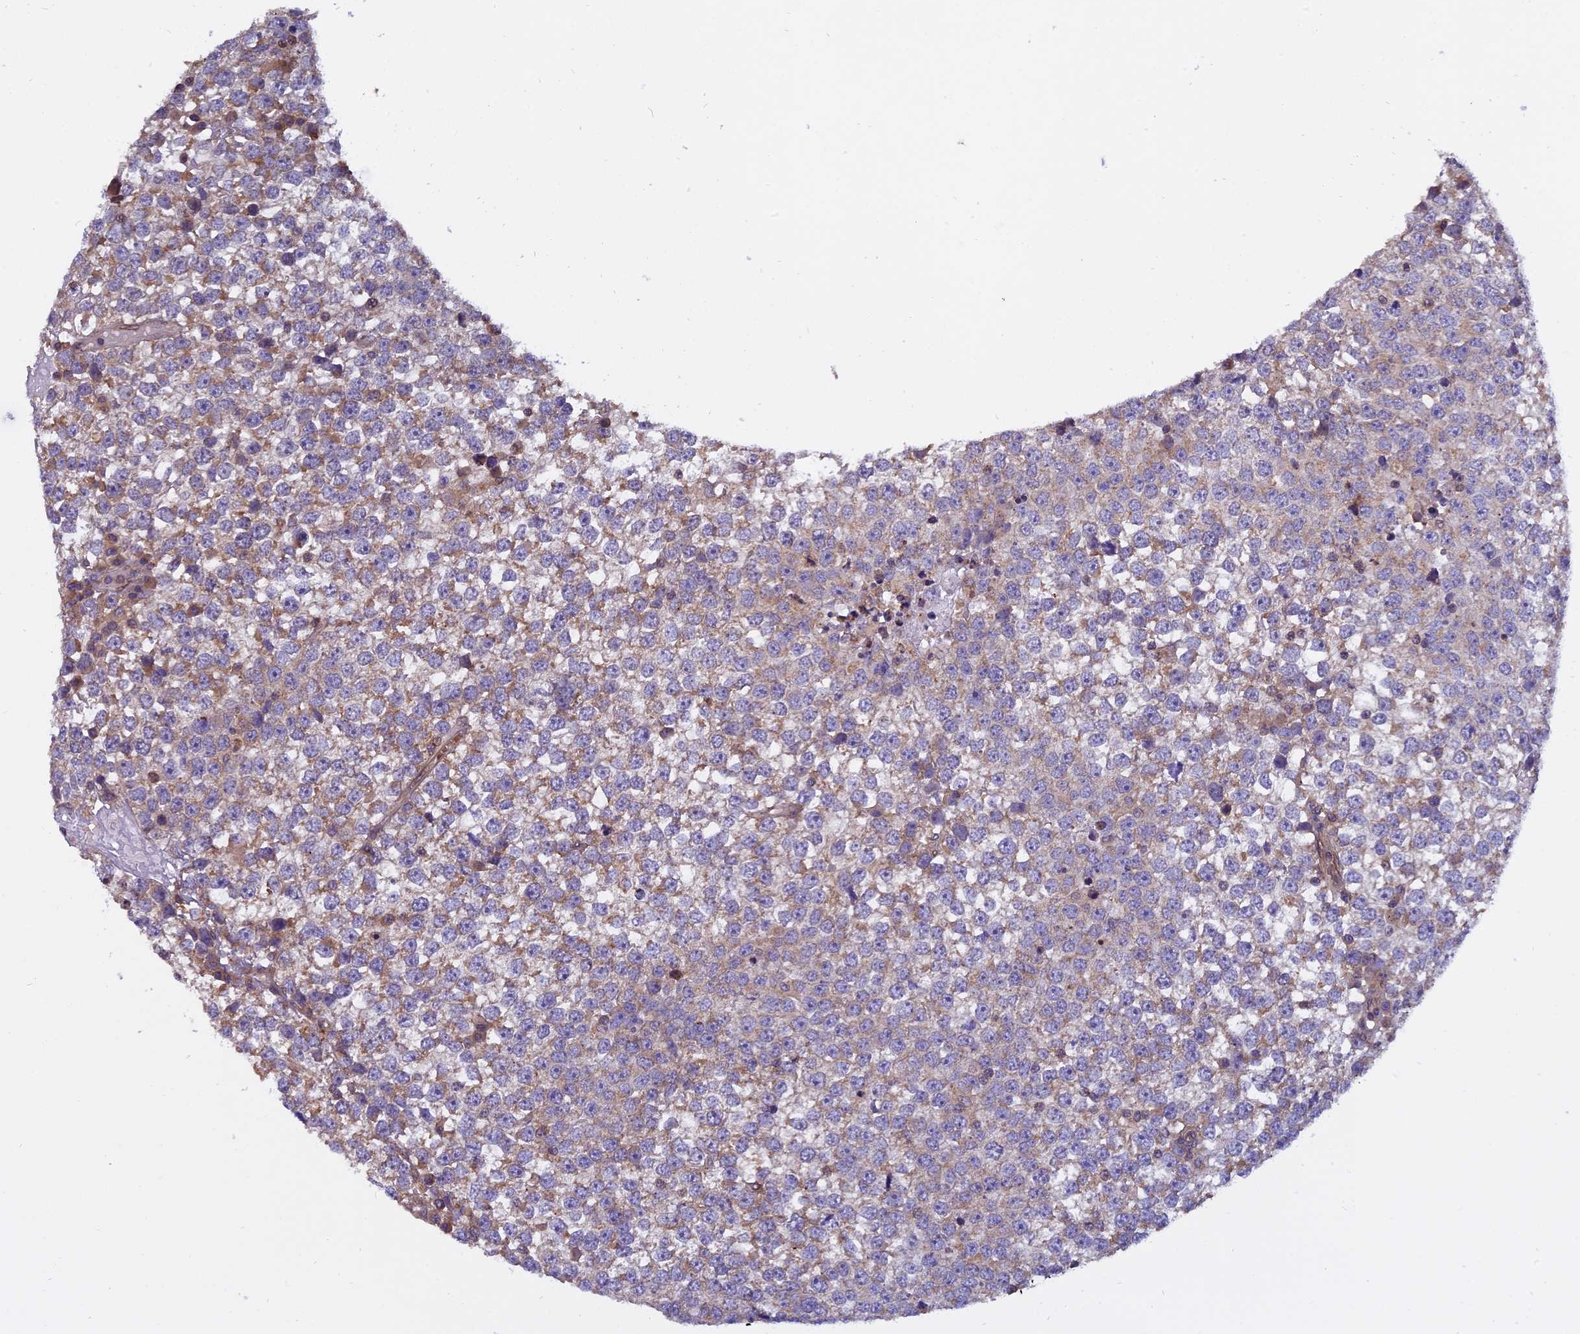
{"staining": {"intensity": "weak", "quantity": "25%-75%", "location": "cytoplasmic/membranous"}, "tissue": "testis cancer", "cell_type": "Tumor cells", "image_type": "cancer", "snomed": [{"axis": "morphology", "description": "Seminoma, NOS"}, {"axis": "topography", "description": "Testis"}], "caption": "About 25%-75% of tumor cells in testis cancer exhibit weak cytoplasmic/membranous protein expression as visualized by brown immunohistochemical staining.", "gene": "CHMP2A", "patient": {"sex": "male", "age": 65}}